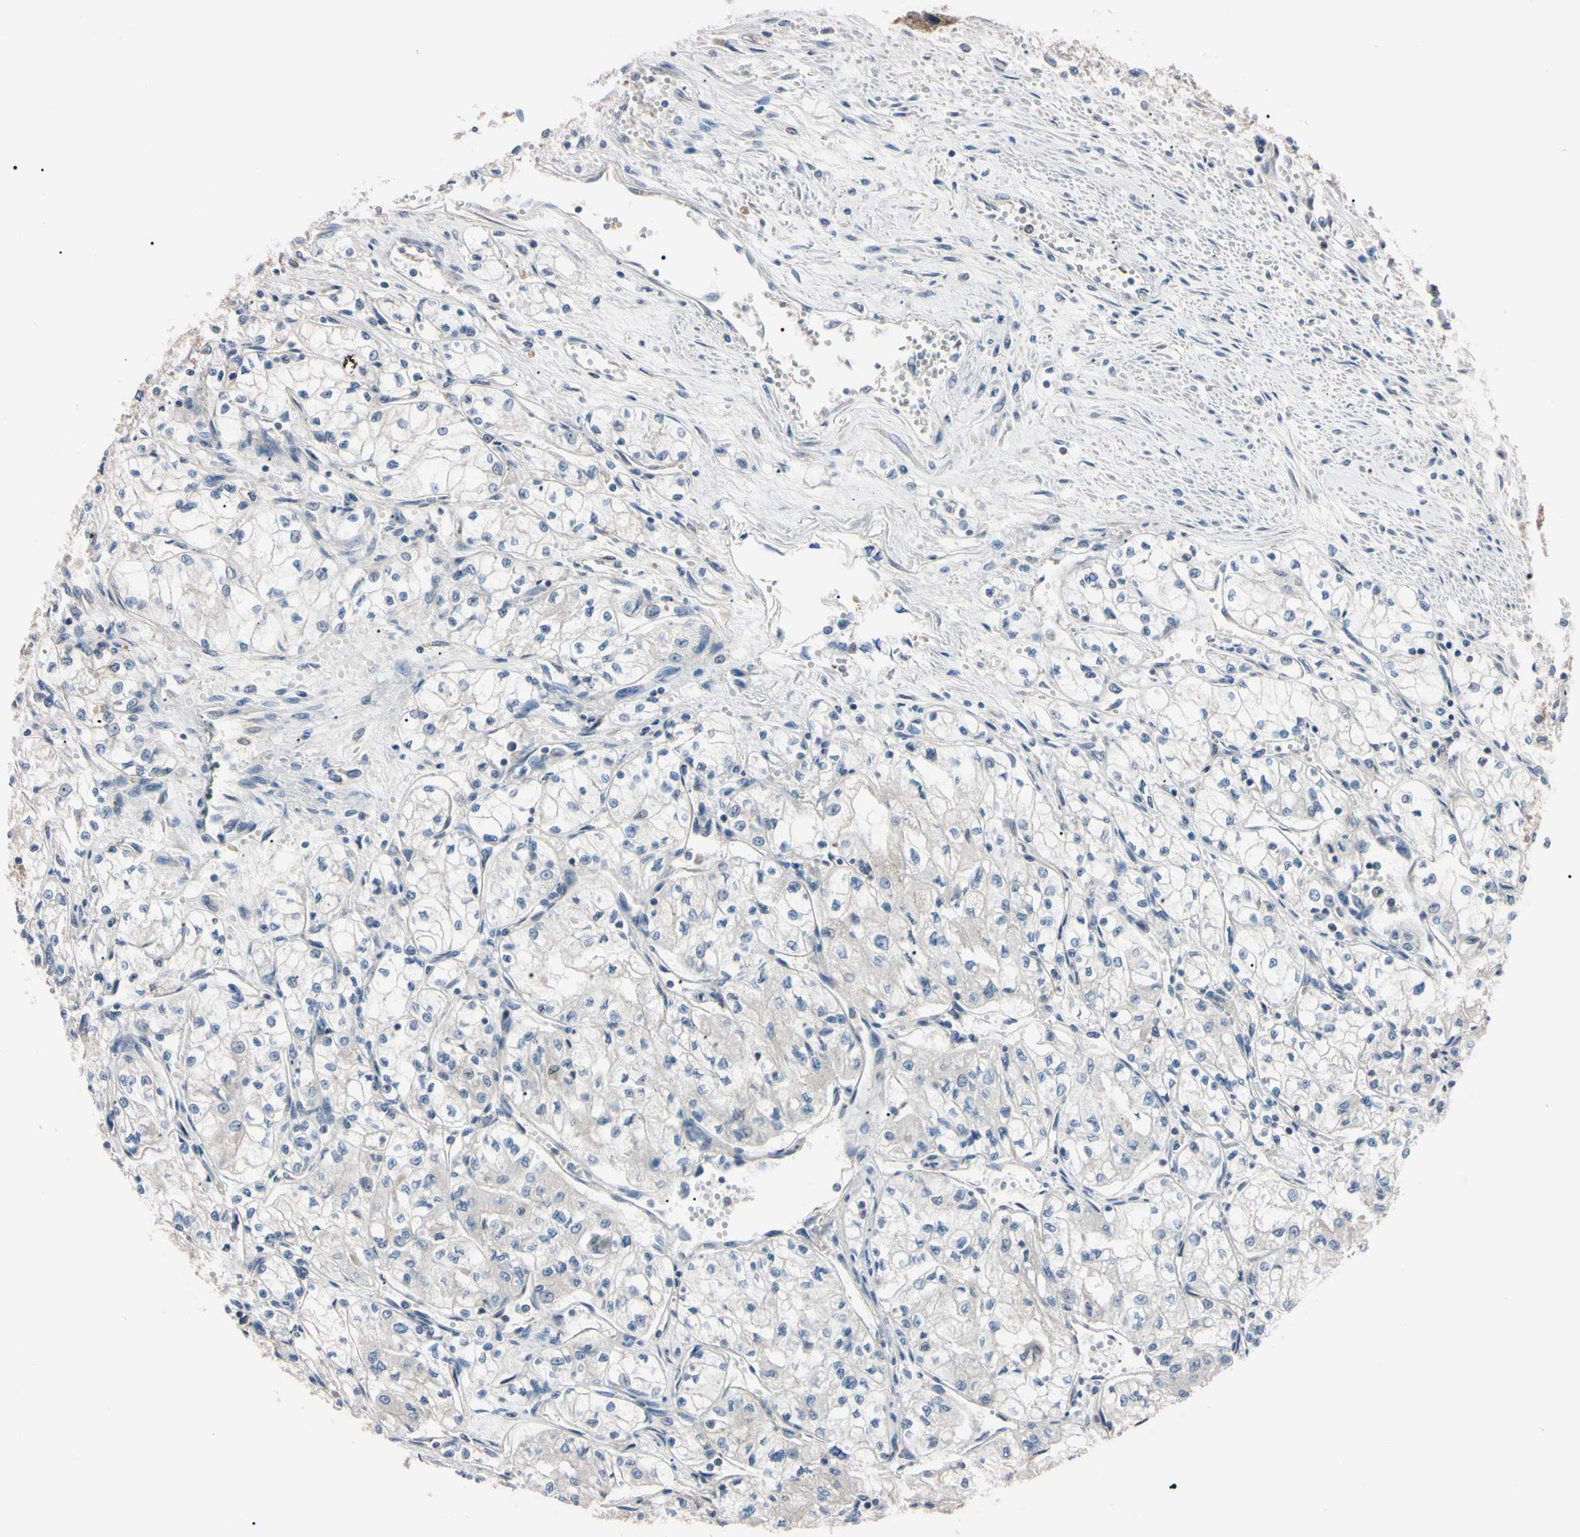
{"staining": {"intensity": "negative", "quantity": "none", "location": "none"}, "tissue": "renal cancer", "cell_type": "Tumor cells", "image_type": "cancer", "snomed": [{"axis": "morphology", "description": "Normal tissue, NOS"}, {"axis": "morphology", "description": "Adenocarcinoma, NOS"}, {"axis": "topography", "description": "Kidney"}], "caption": "The photomicrograph shows no significant positivity in tumor cells of renal cancer (adenocarcinoma). (Immunohistochemistry, brightfield microscopy, high magnification).", "gene": "PRKACA", "patient": {"sex": "male", "age": 59}}